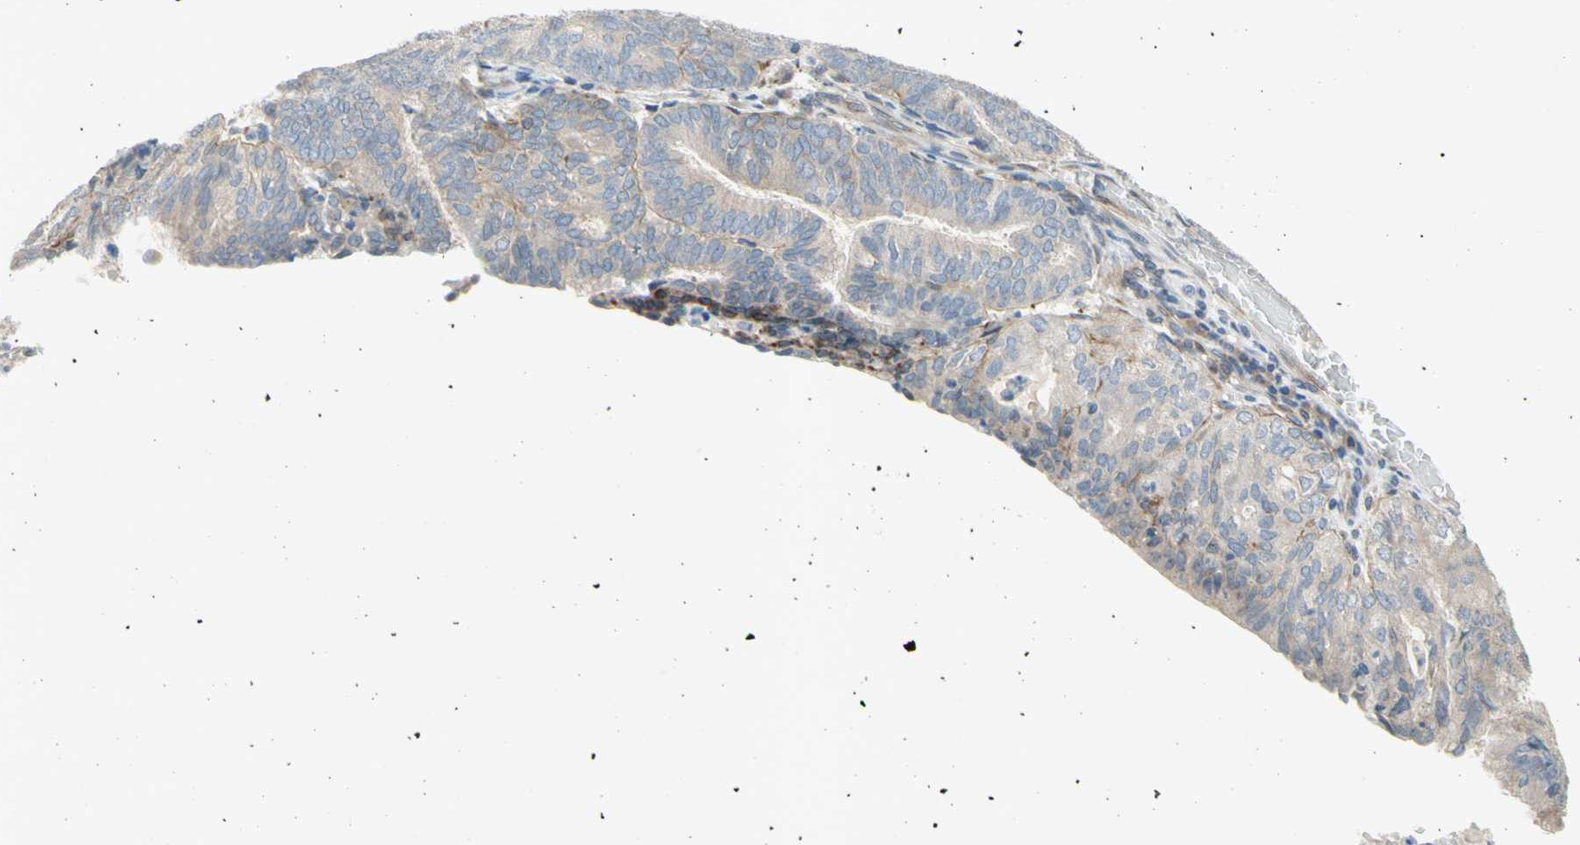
{"staining": {"intensity": "weak", "quantity": ">75%", "location": "cytoplasmic/membranous"}, "tissue": "endometrial cancer", "cell_type": "Tumor cells", "image_type": "cancer", "snomed": [{"axis": "morphology", "description": "Adenocarcinoma, NOS"}, {"axis": "topography", "description": "Uterus"}], "caption": "A brown stain labels weak cytoplasmic/membranous positivity of a protein in endometrial adenocarcinoma tumor cells.", "gene": "TRAF2", "patient": {"sex": "female", "age": 60}}